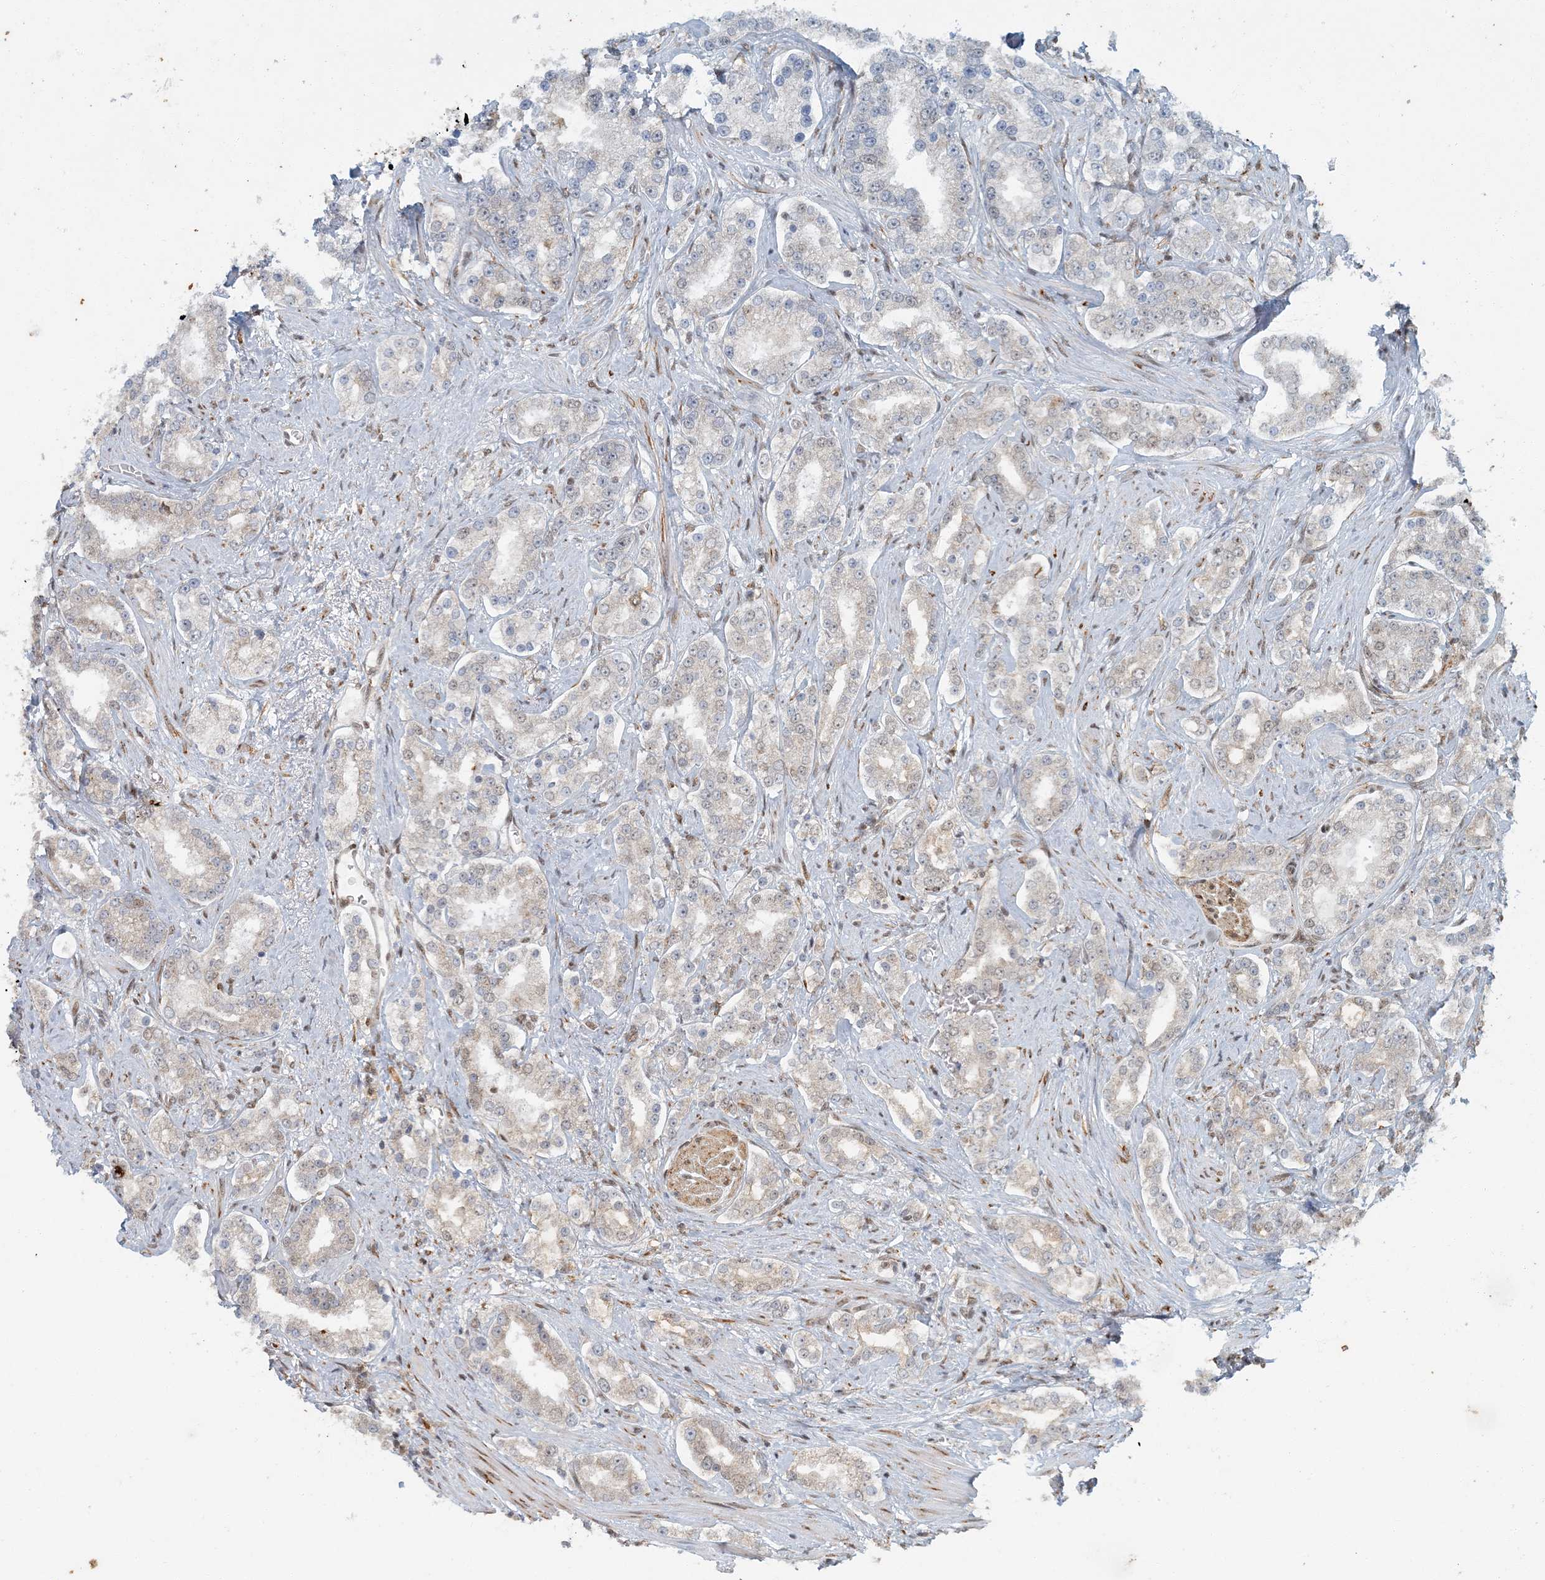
{"staining": {"intensity": "weak", "quantity": "<25%", "location": "cytoplasmic/membranous"}, "tissue": "prostate cancer", "cell_type": "Tumor cells", "image_type": "cancer", "snomed": [{"axis": "morphology", "description": "Normal tissue, NOS"}, {"axis": "morphology", "description": "Adenocarcinoma, High grade"}, {"axis": "topography", "description": "Prostate"}], "caption": "The IHC photomicrograph has no significant positivity in tumor cells of adenocarcinoma (high-grade) (prostate) tissue. (Stains: DAB immunohistochemistry (IHC) with hematoxylin counter stain, Microscopy: brightfield microscopy at high magnification).", "gene": "AK9", "patient": {"sex": "male", "age": 83}}